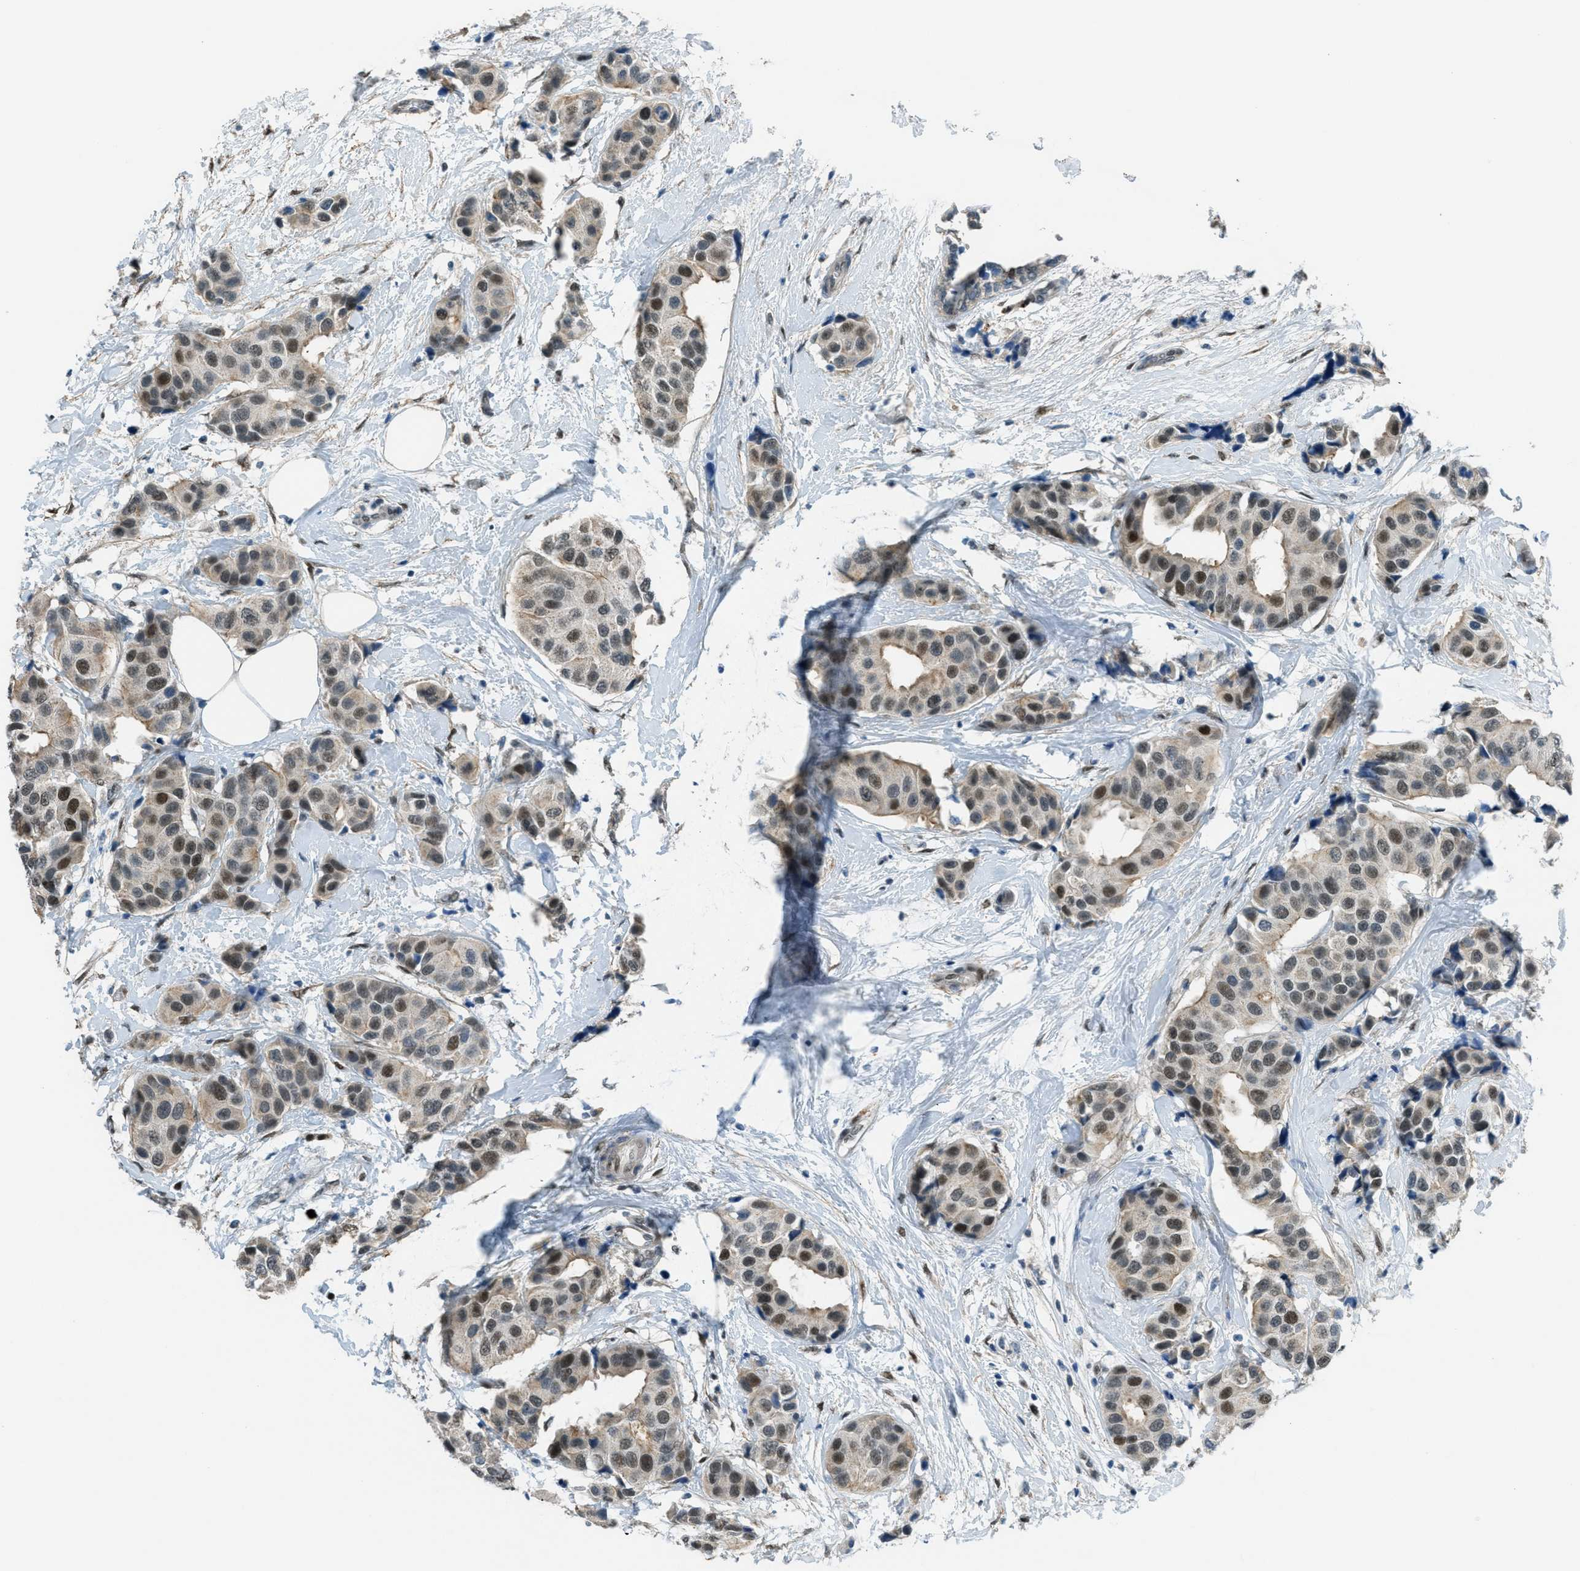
{"staining": {"intensity": "weak", "quantity": ">75%", "location": "cytoplasmic/membranous,nuclear"}, "tissue": "breast cancer", "cell_type": "Tumor cells", "image_type": "cancer", "snomed": [{"axis": "morphology", "description": "Normal tissue, NOS"}, {"axis": "morphology", "description": "Duct carcinoma"}, {"axis": "topography", "description": "Breast"}], "caption": "Human breast cancer (infiltrating ductal carcinoma) stained with a protein marker displays weak staining in tumor cells.", "gene": "TCF3", "patient": {"sex": "female", "age": 39}}